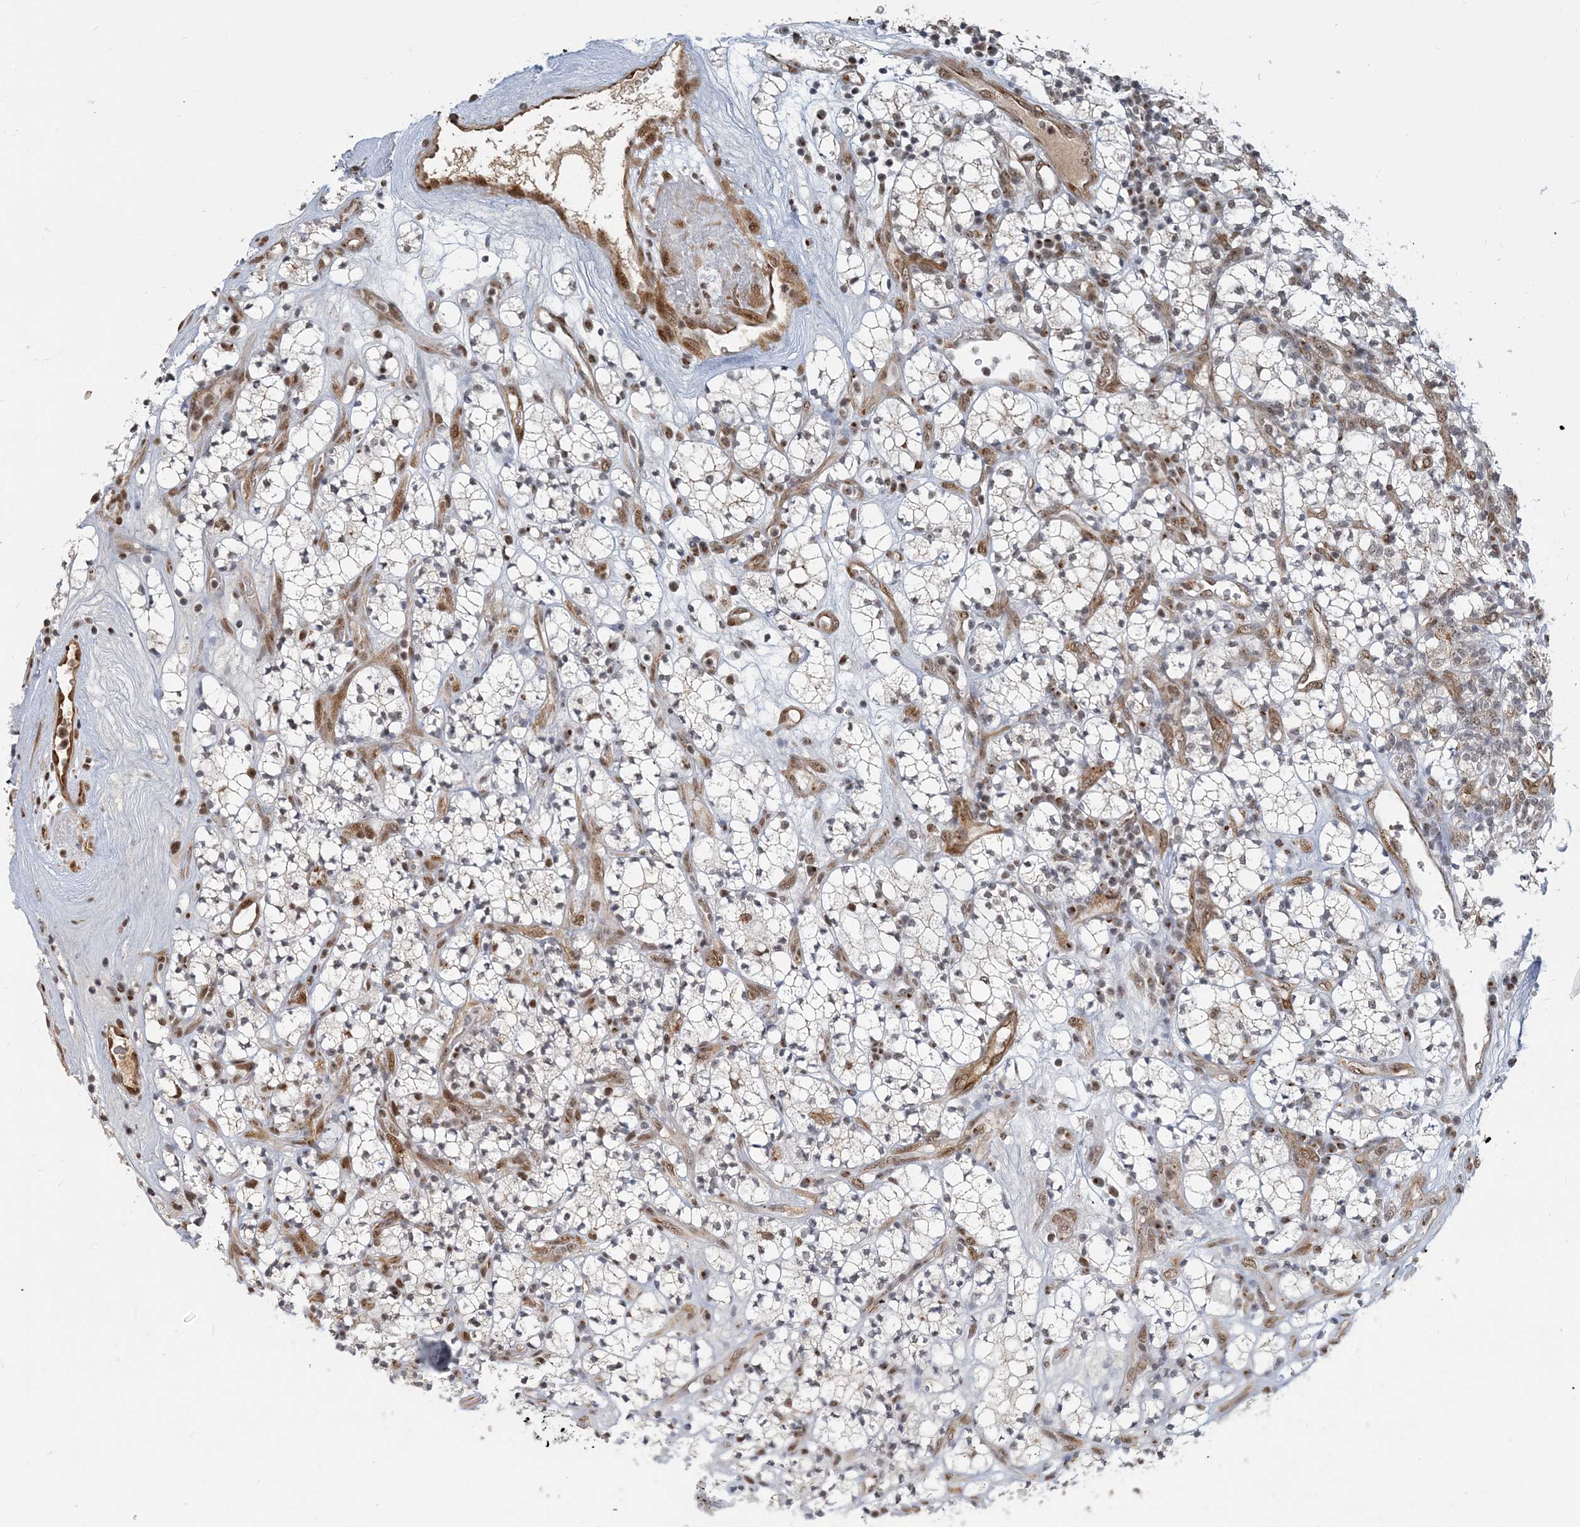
{"staining": {"intensity": "negative", "quantity": "none", "location": "none"}, "tissue": "renal cancer", "cell_type": "Tumor cells", "image_type": "cancer", "snomed": [{"axis": "morphology", "description": "Adenocarcinoma, NOS"}, {"axis": "topography", "description": "Kidney"}], "caption": "IHC of human renal cancer (adenocarcinoma) demonstrates no expression in tumor cells.", "gene": "PLRG1", "patient": {"sex": "male", "age": 77}}